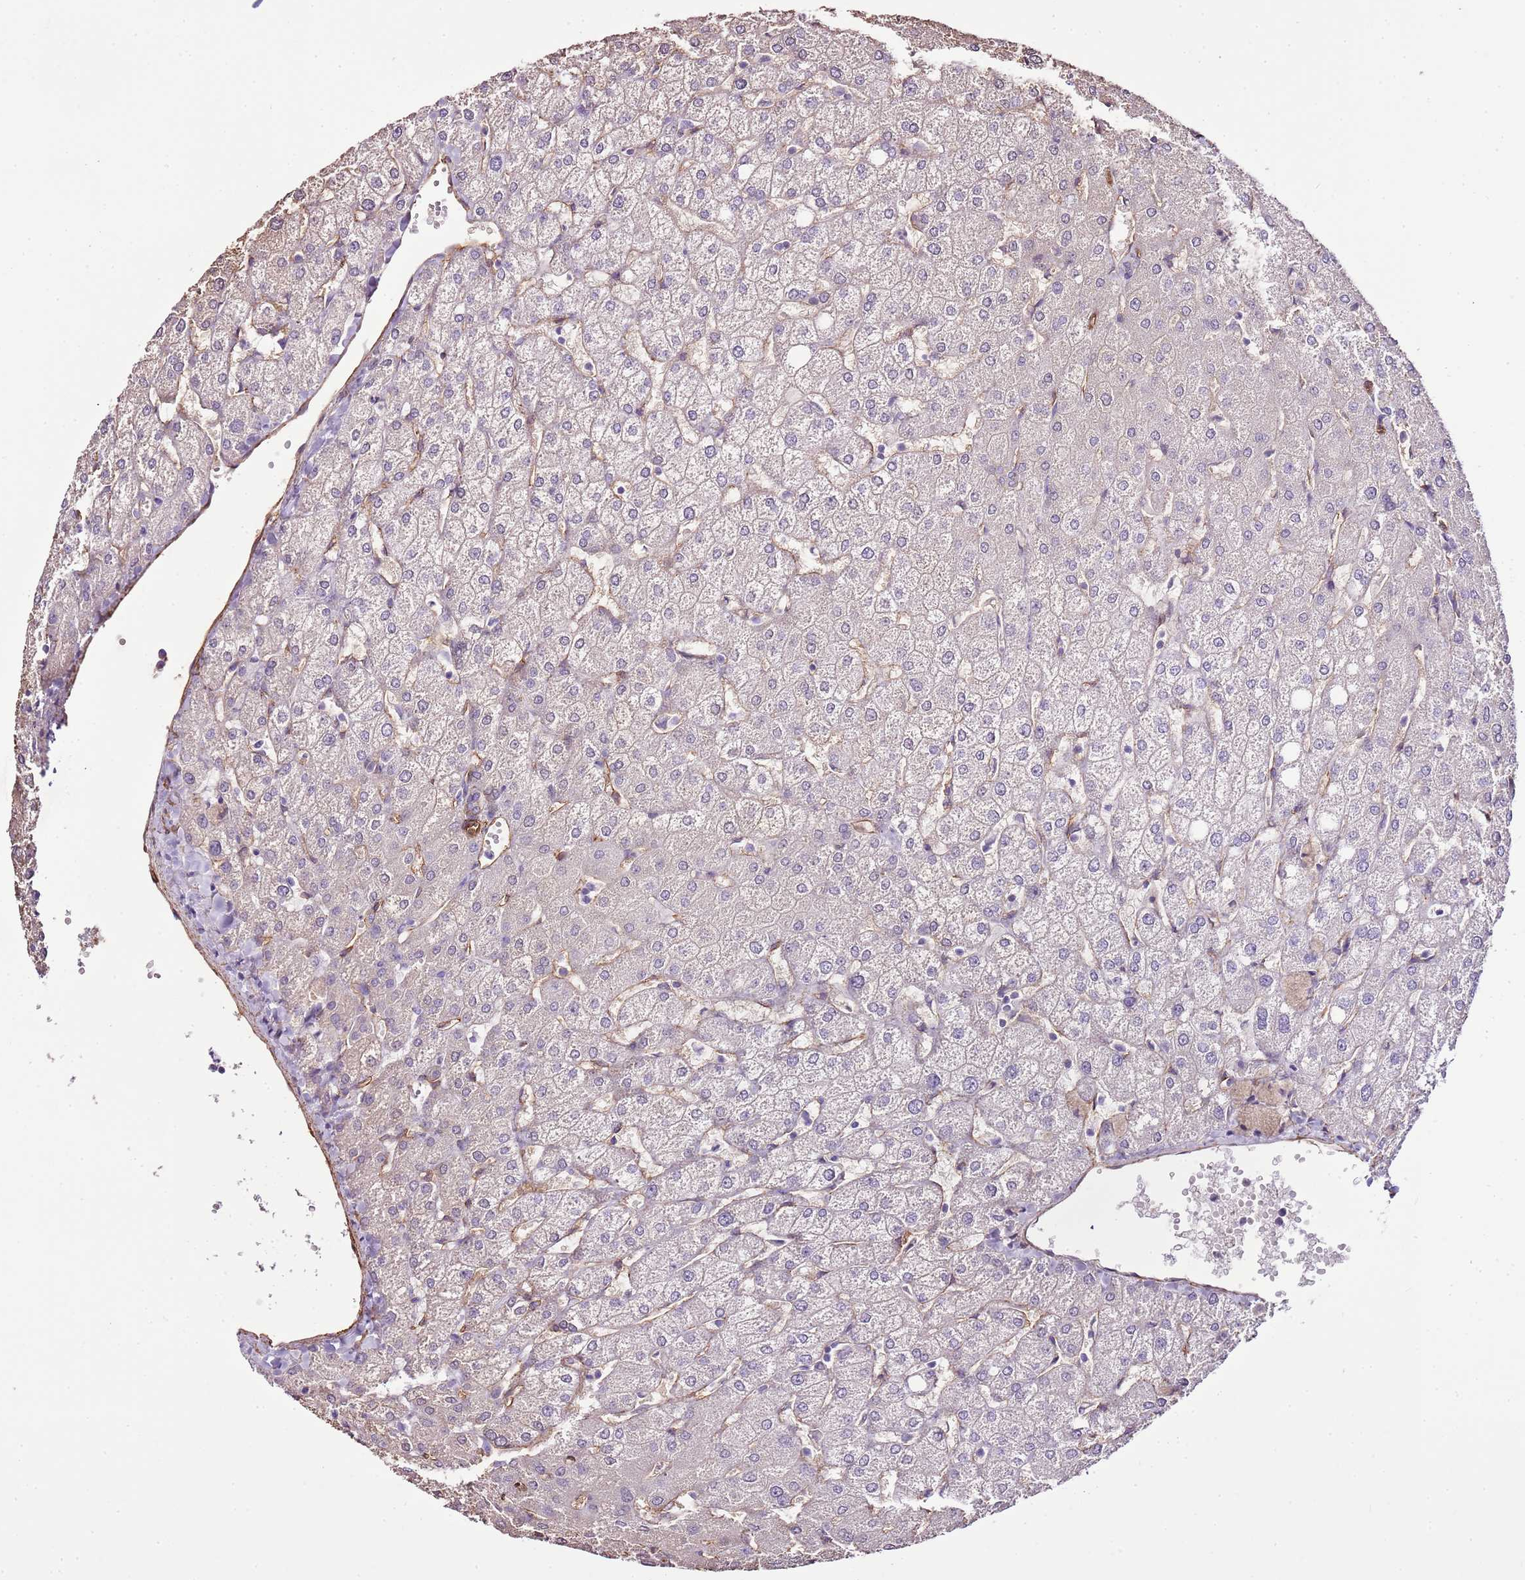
{"staining": {"intensity": "negative", "quantity": "none", "location": "none"}, "tissue": "liver", "cell_type": "Cholangiocytes", "image_type": "normal", "snomed": [{"axis": "morphology", "description": "Normal tissue, NOS"}, {"axis": "topography", "description": "Liver"}], "caption": "This is an immunohistochemistry (IHC) histopathology image of benign human liver. There is no expression in cholangiocytes.", "gene": "CTDSPL", "patient": {"sex": "female", "age": 54}}